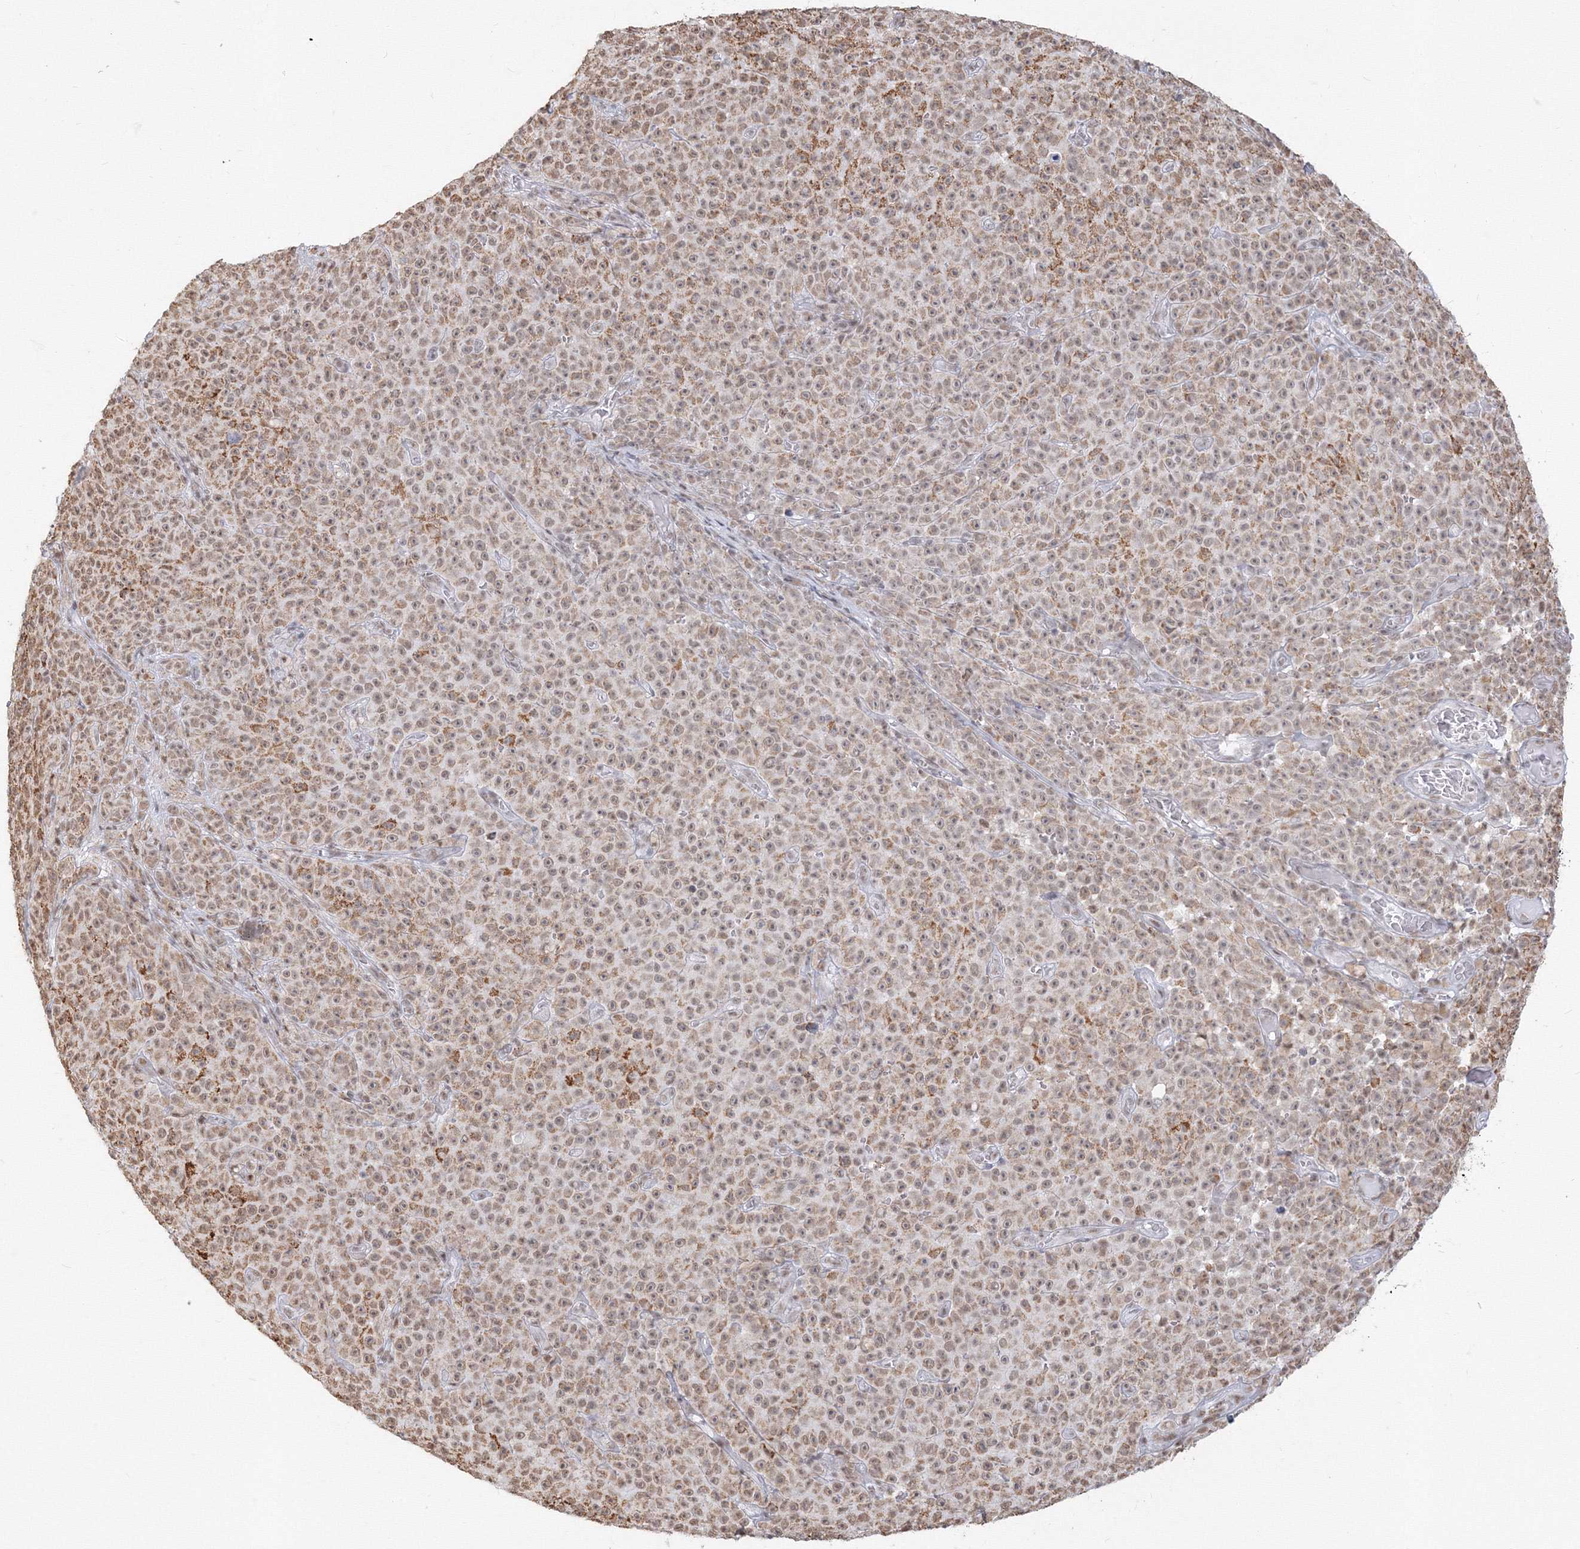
{"staining": {"intensity": "moderate", "quantity": ">75%", "location": "cytoplasmic/membranous,nuclear"}, "tissue": "melanoma", "cell_type": "Tumor cells", "image_type": "cancer", "snomed": [{"axis": "morphology", "description": "Malignant melanoma, NOS"}, {"axis": "topography", "description": "Skin"}], "caption": "The micrograph shows immunohistochemical staining of melanoma. There is moderate cytoplasmic/membranous and nuclear staining is appreciated in about >75% of tumor cells.", "gene": "PPP4R2", "patient": {"sex": "female", "age": 82}}